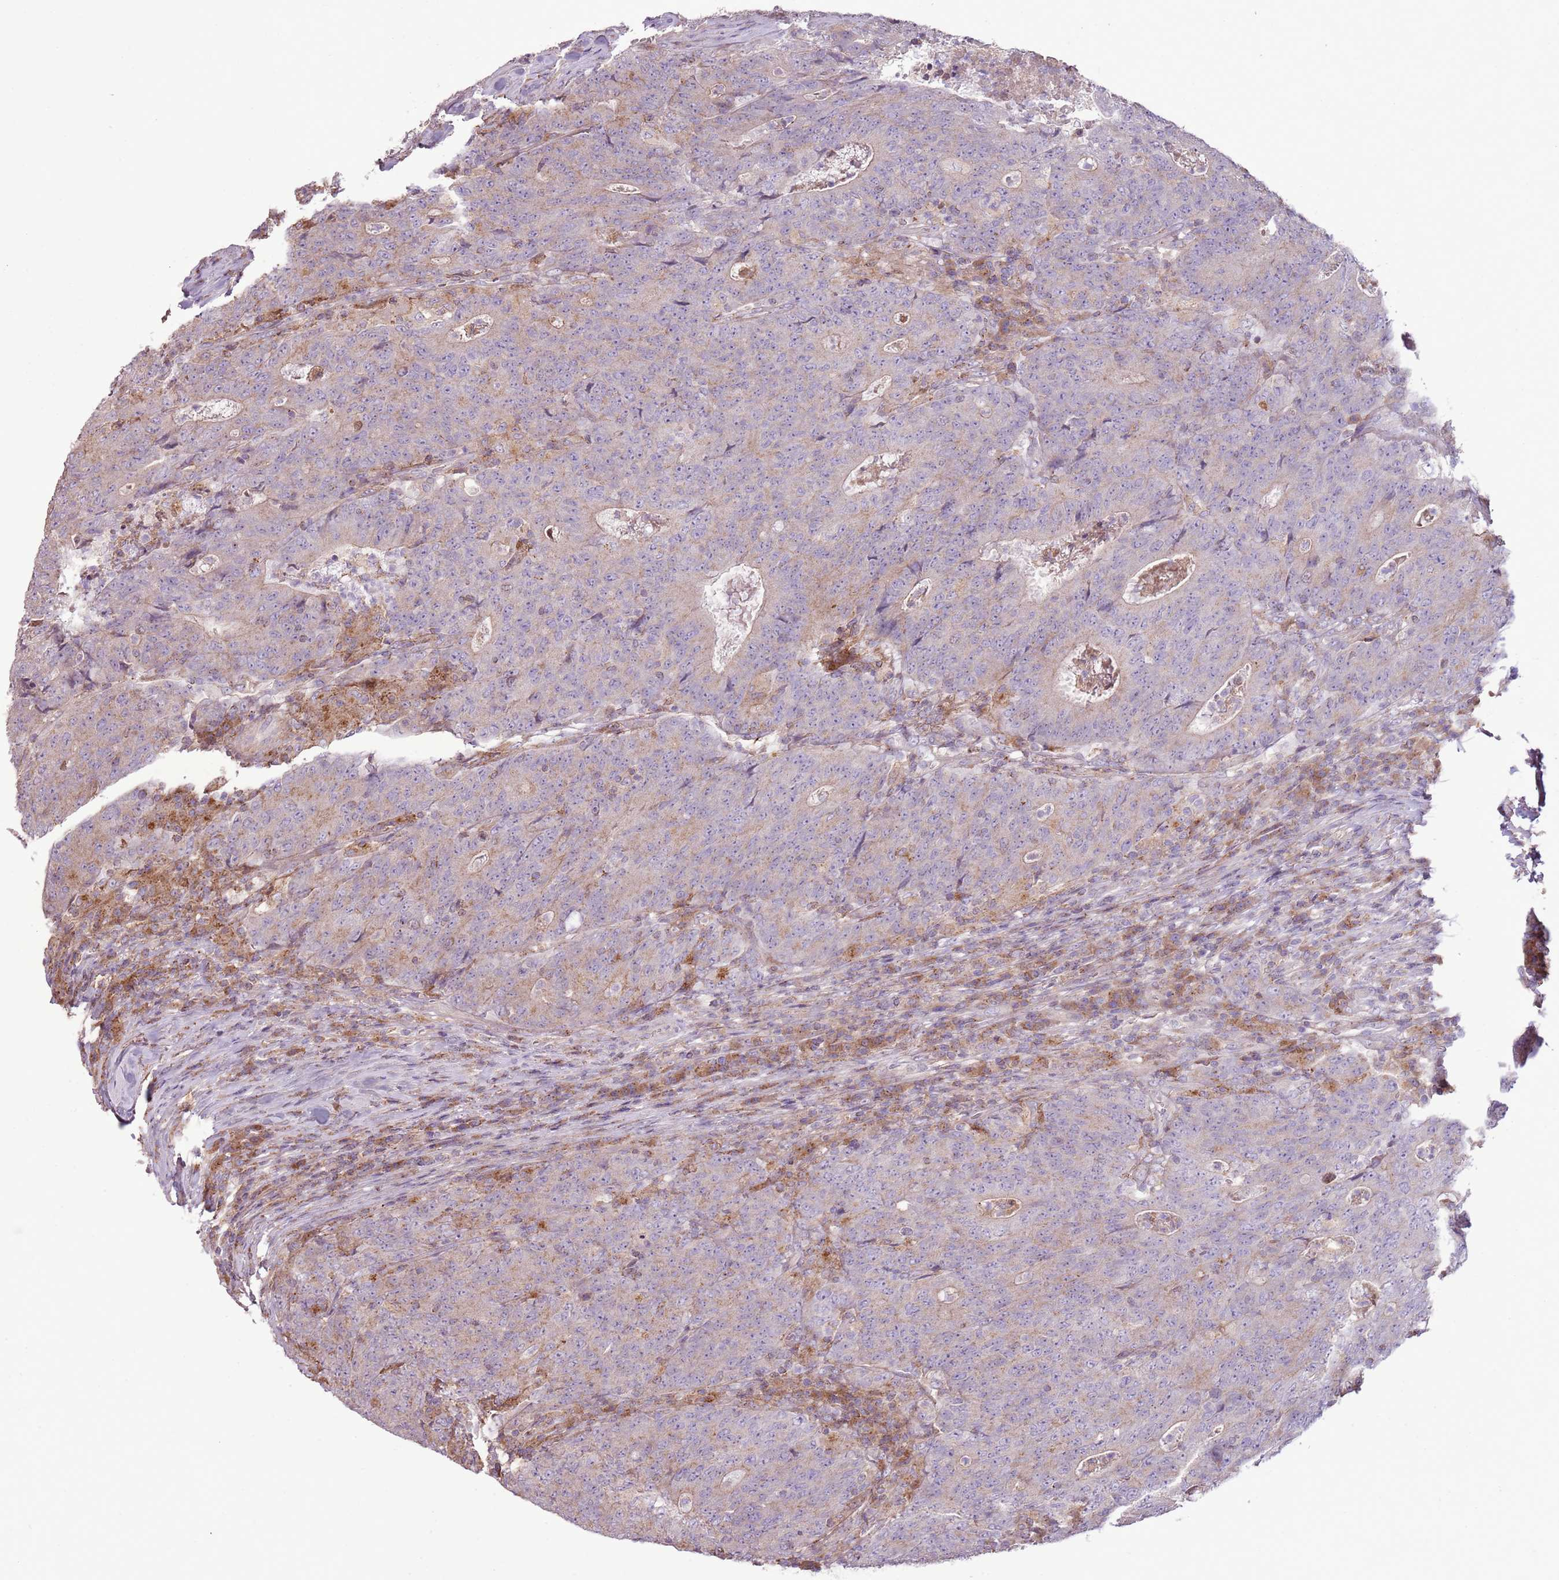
{"staining": {"intensity": "weak", "quantity": "<25%", "location": "cytoplasmic/membranous"}, "tissue": "colorectal cancer", "cell_type": "Tumor cells", "image_type": "cancer", "snomed": [{"axis": "morphology", "description": "Adenocarcinoma, NOS"}, {"axis": "topography", "description": "Colon"}], "caption": "This photomicrograph is of colorectal cancer (adenocarcinoma) stained with IHC to label a protein in brown with the nuclei are counter-stained blue. There is no staining in tumor cells. The staining is performed using DAB (3,3'-diaminobenzidine) brown chromogen with nuclei counter-stained in using hematoxylin.", "gene": "ANKRD24", "patient": {"sex": "female", "age": 75}}